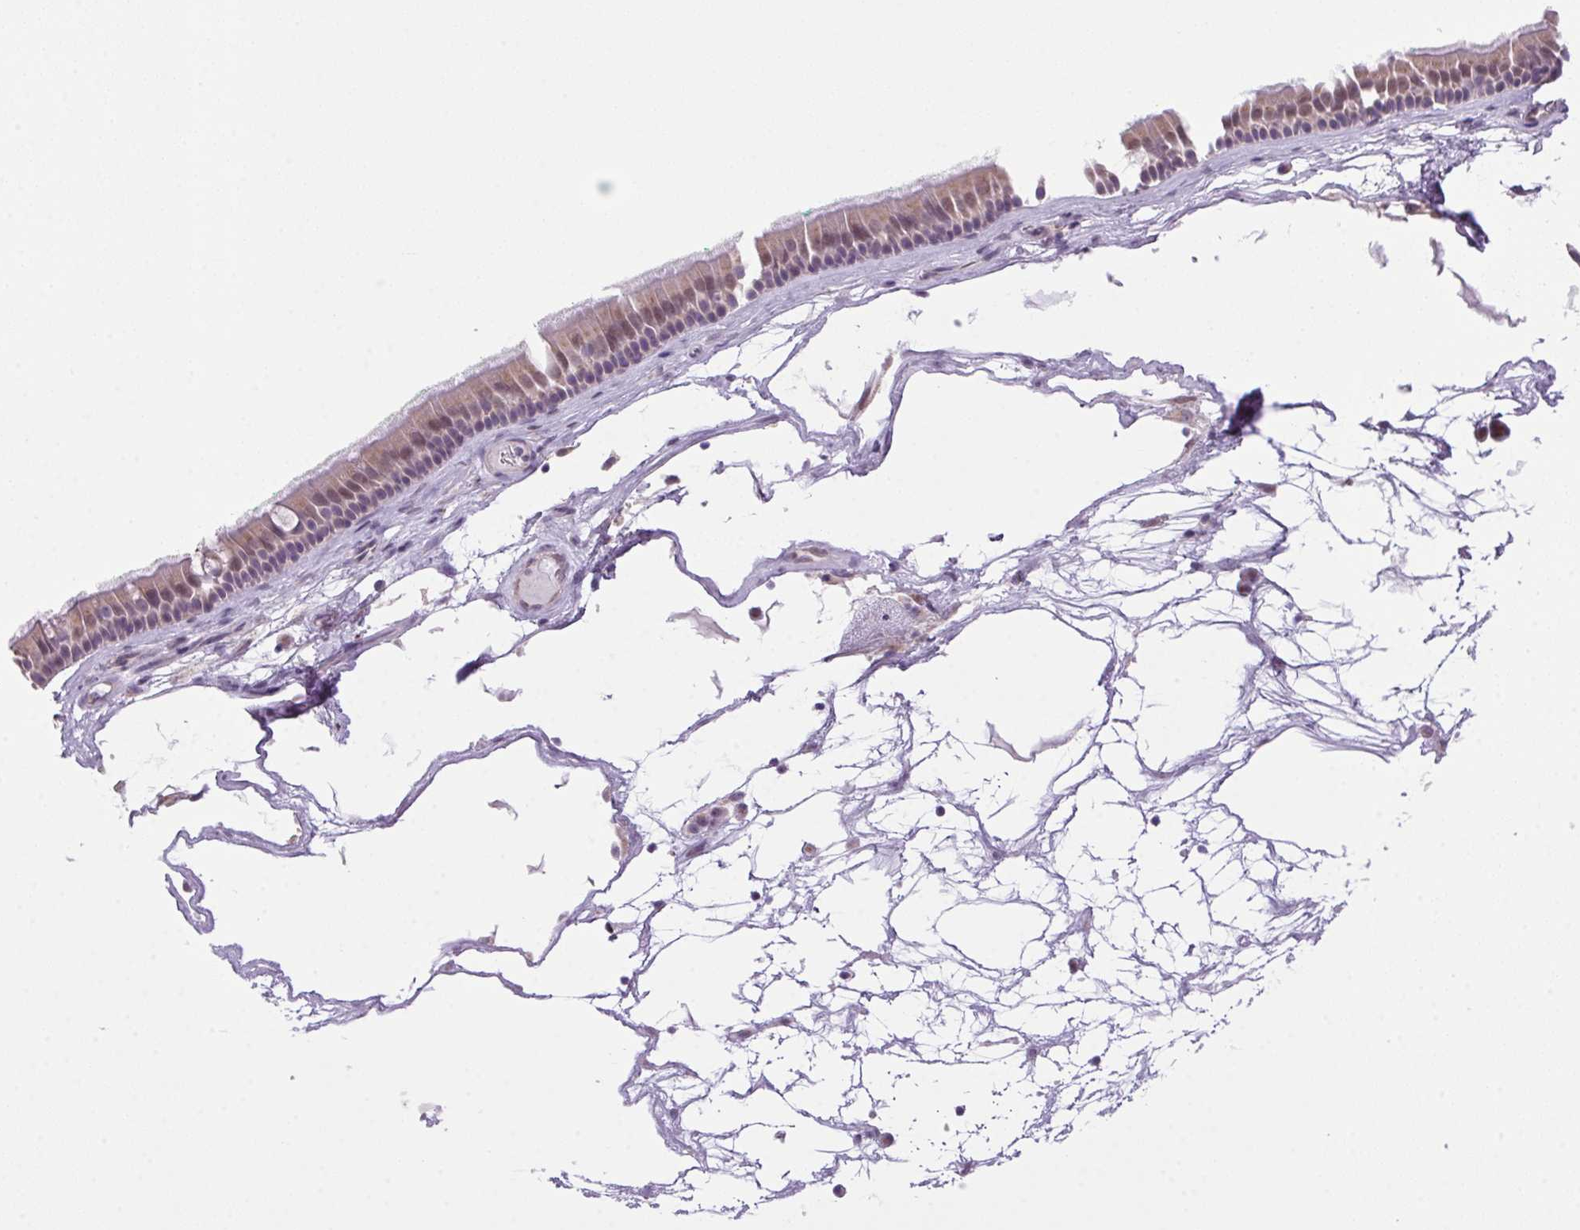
{"staining": {"intensity": "weak", "quantity": "25%-75%", "location": "cytoplasmic/membranous,nuclear"}, "tissue": "nasopharynx", "cell_type": "Respiratory epithelial cells", "image_type": "normal", "snomed": [{"axis": "morphology", "description": "Normal tissue, NOS"}, {"axis": "topography", "description": "Nasopharynx"}], "caption": "Nasopharynx was stained to show a protein in brown. There is low levels of weak cytoplasmic/membranous,nuclear expression in about 25%-75% of respiratory epithelial cells. (DAB IHC with brightfield microscopy, high magnification).", "gene": "AKR1E2", "patient": {"sex": "male", "age": 68}}